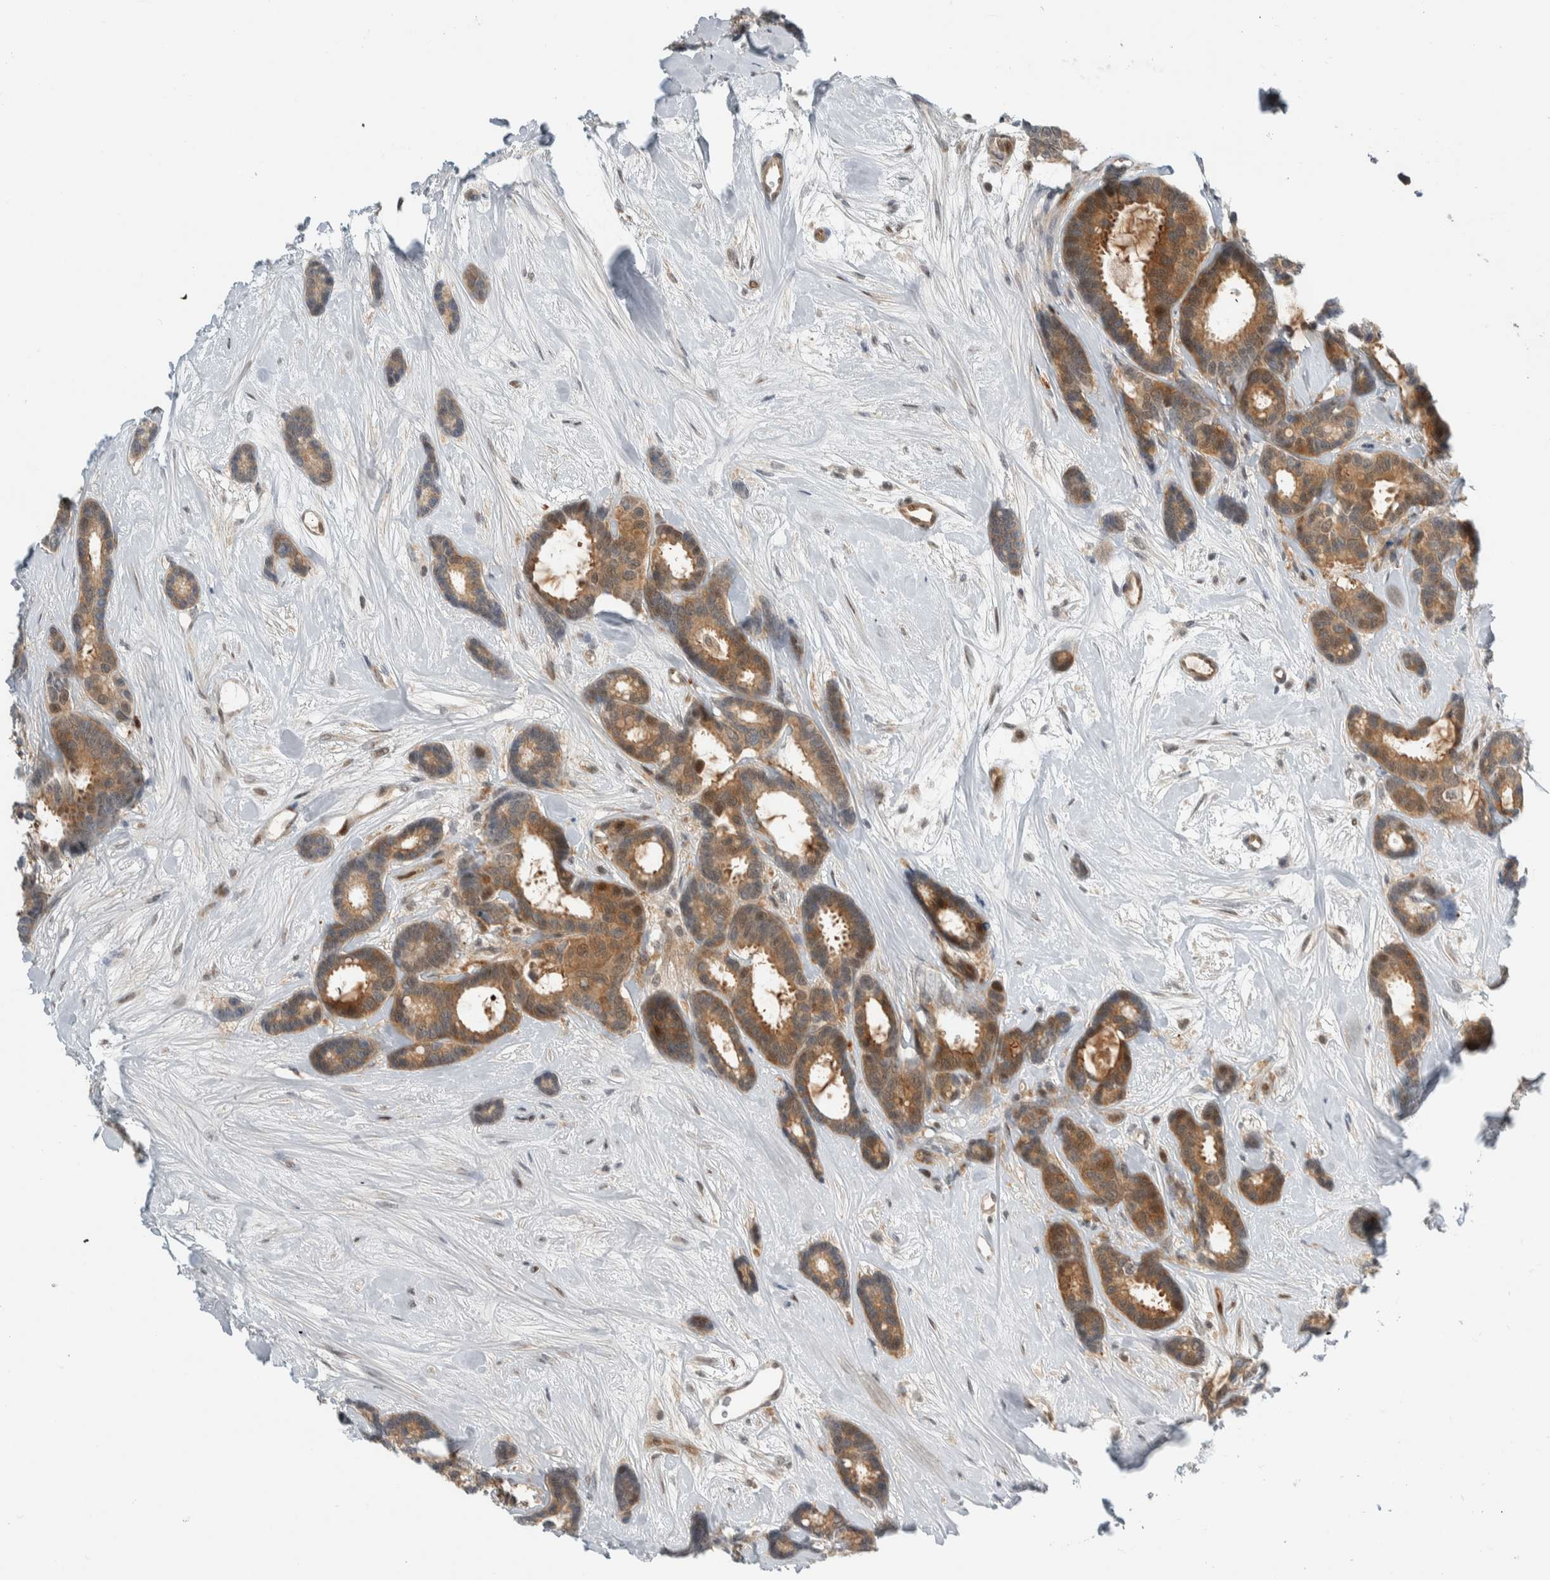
{"staining": {"intensity": "moderate", "quantity": ">75%", "location": "cytoplasmic/membranous"}, "tissue": "breast cancer", "cell_type": "Tumor cells", "image_type": "cancer", "snomed": [{"axis": "morphology", "description": "Duct carcinoma"}, {"axis": "topography", "description": "Breast"}], "caption": "Moderate cytoplasmic/membranous protein expression is appreciated in about >75% of tumor cells in breast cancer (intraductal carcinoma). (brown staining indicates protein expression, while blue staining denotes nuclei).", "gene": "NCR3LG1", "patient": {"sex": "female", "age": 87}}